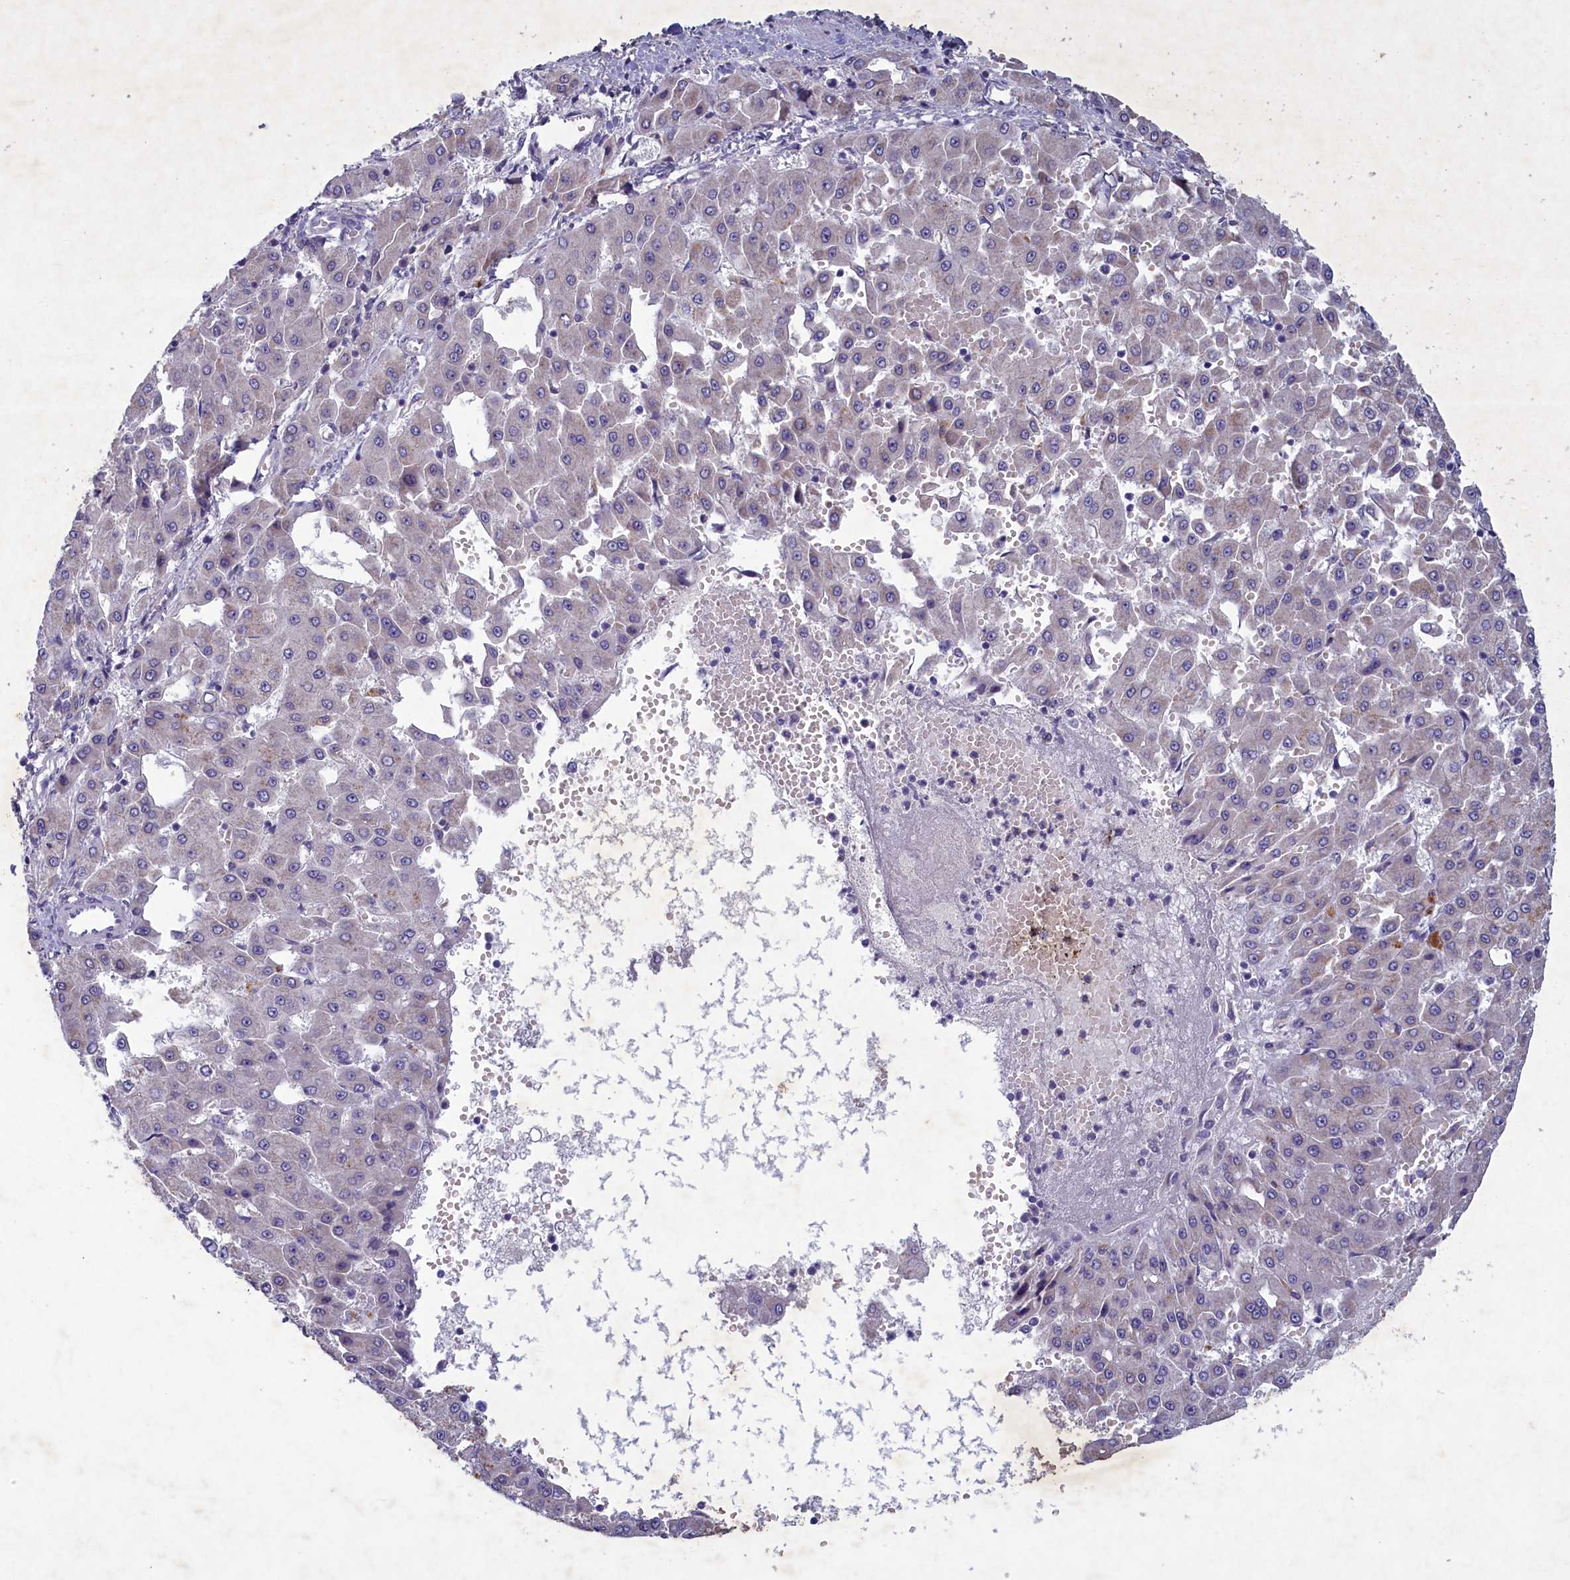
{"staining": {"intensity": "negative", "quantity": "none", "location": "none"}, "tissue": "liver cancer", "cell_type": "Tumor cells", "image_type": "cancer", "snomed": [{"axis": "morphology", "description": "Carcinoma, Hepatocellular, NOS"}, {"axis": "topography", "description": "Liver"}], "caption": "Immunohistochemistry (IHC) image of neoplastic tissue: liver cancer (hepatocellular carcinoma) stained with DAB (3,3'-diaminobenzidine) exhibits no significant protein expression in tumor cells. (DAB (3,3'-diaminobenzidine) immunohistochemistry (IHC) with hematoxylin counter stain).", "gene": "PLEKHG6", "patient": {"sex": "male", "age": 47}}